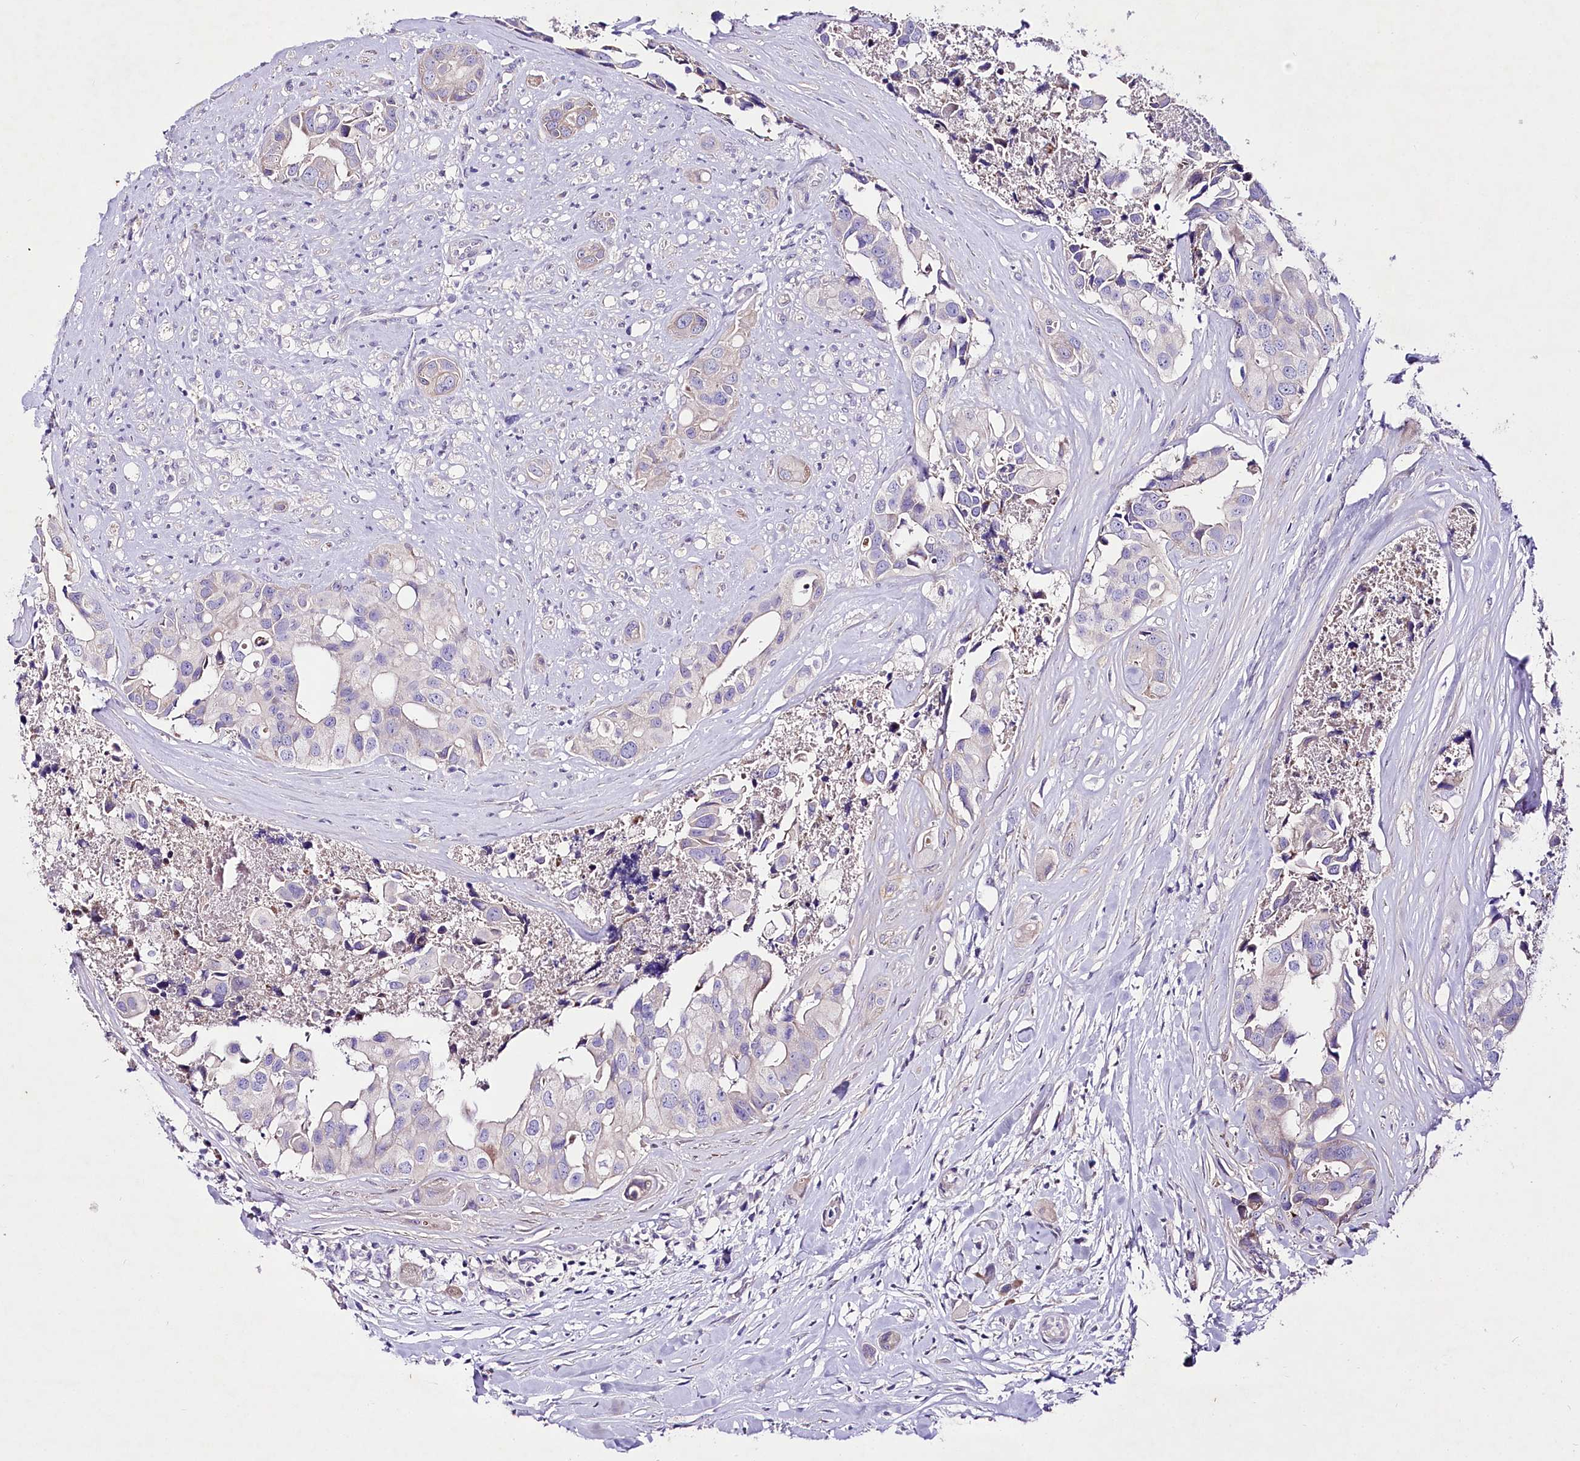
{"staining": {"intensity": "weak", "quantity": "<25%", "location": "cytoplasmic/membranous"}, "tissue": "head and neck cancer", "cell_type": "Tumor cells", "image_type": "cancer", "snomed": [{"axis": "morphology", "description": "Adenocarcinoma, NOS"}, {"axis": "morphology", "description": "Adenocarcinoma, metastatic, NOS"}, {"axis": "topography", "description": "Head-Neck"}], "caption": "This micrograph is of head and neck adenocarcinoma stained with immunohistochemistry to label a protein in brown with the nuclei are counter-stained blue. There is no positivity in tumor cells.", "gene": "LRRC14B", "patient": {"sex": "male", "age": 75}}